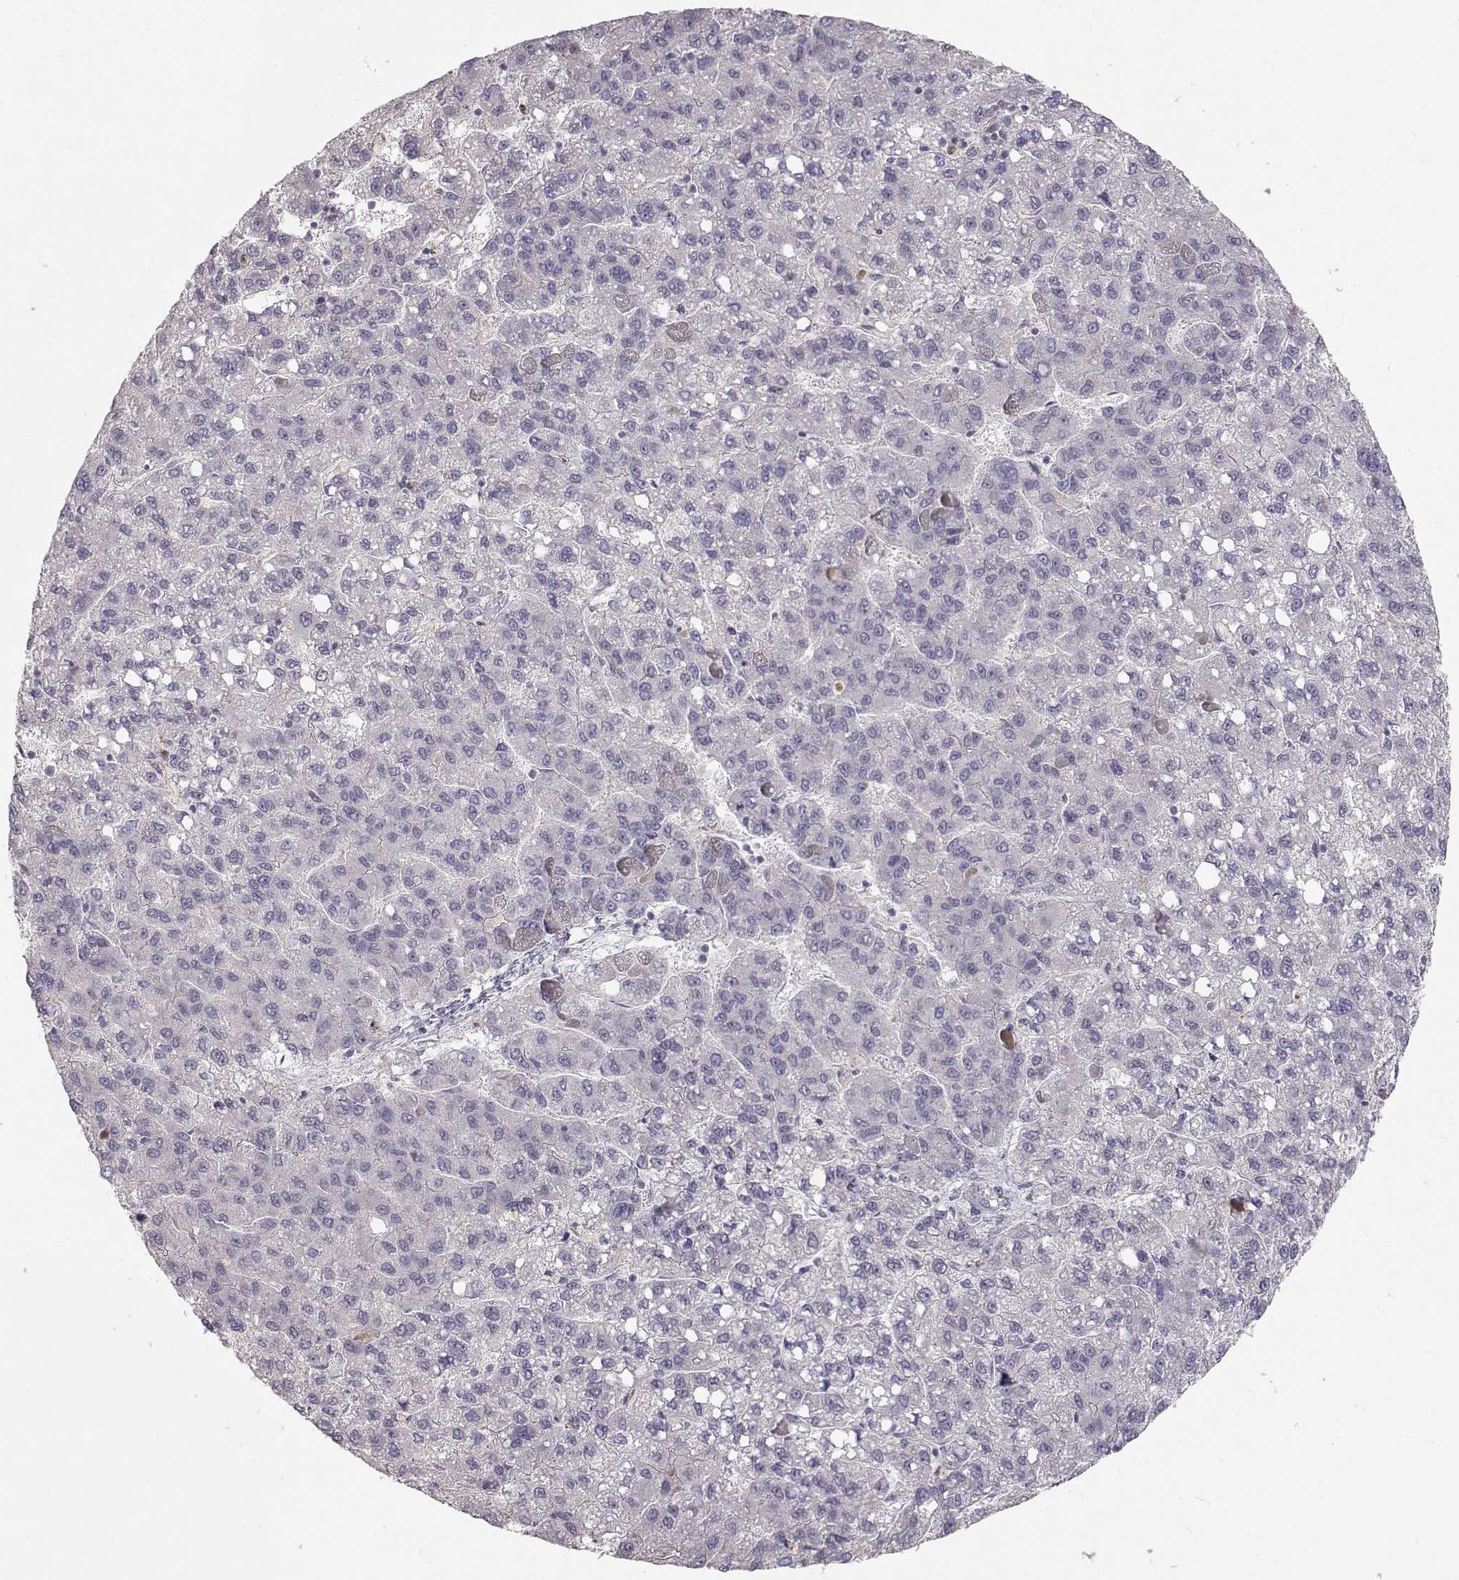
{"staining": {"intensity": "negative", "quantity": "none", "location": "none"}, "tissue": "liver cancer", "cell_type": "Tumor cells", "image_type": "cancer", "snomed": [{"axis": "morphology", "description": "Carcinoma, Hepatocellular, NOS"}, {"axis": "topography", "description": "Liver"}], "caption": "DAB immunohistochemical staining of liver cancer (hepatocellular carcinoma) shows no significant expression in tumor cells.", "gene": "ARHGAP8", "patient": {"sex": "female", "age": 82}}